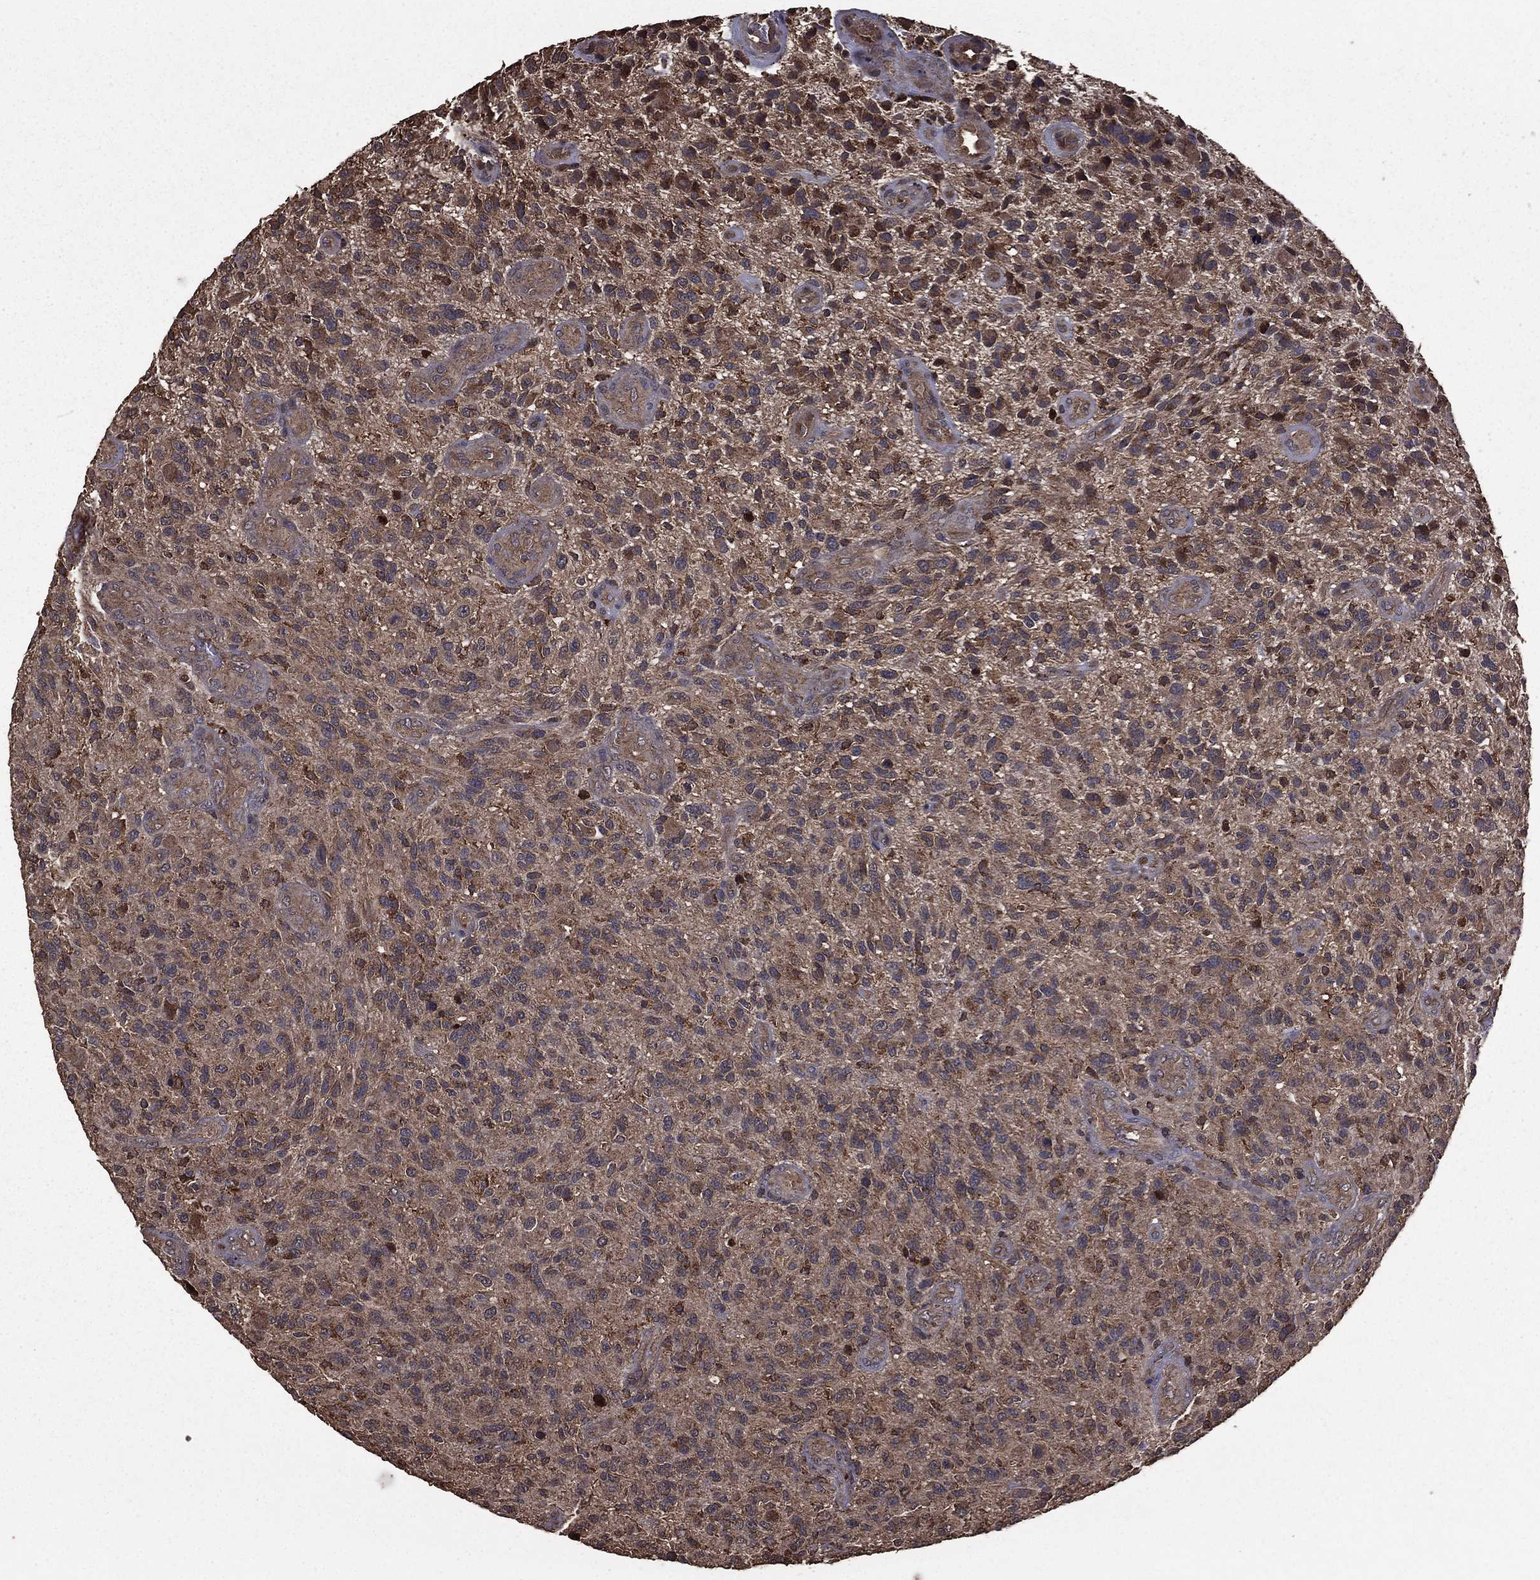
{"staining": {"intensity": "weak", "quantity": "25%-75%", "location": "cytoplasmic/membranous"}, "tissue": "glioma", "cell_type": "Tumor cells", "image_type": "cancer", "snomed": [{"axis": "morphology", "description": "Glioma, malignant, High grade"}, {"axis": "topography", "description": "Brain"}], "caption": "Glioma was stained to show a protein in brown. There is low levels of weak cytoplasmic/membranous positivity in about 25%-75% of tumor cells.", "gene": "BIRC6", "patient": {"sex": "male", "age": 47}}